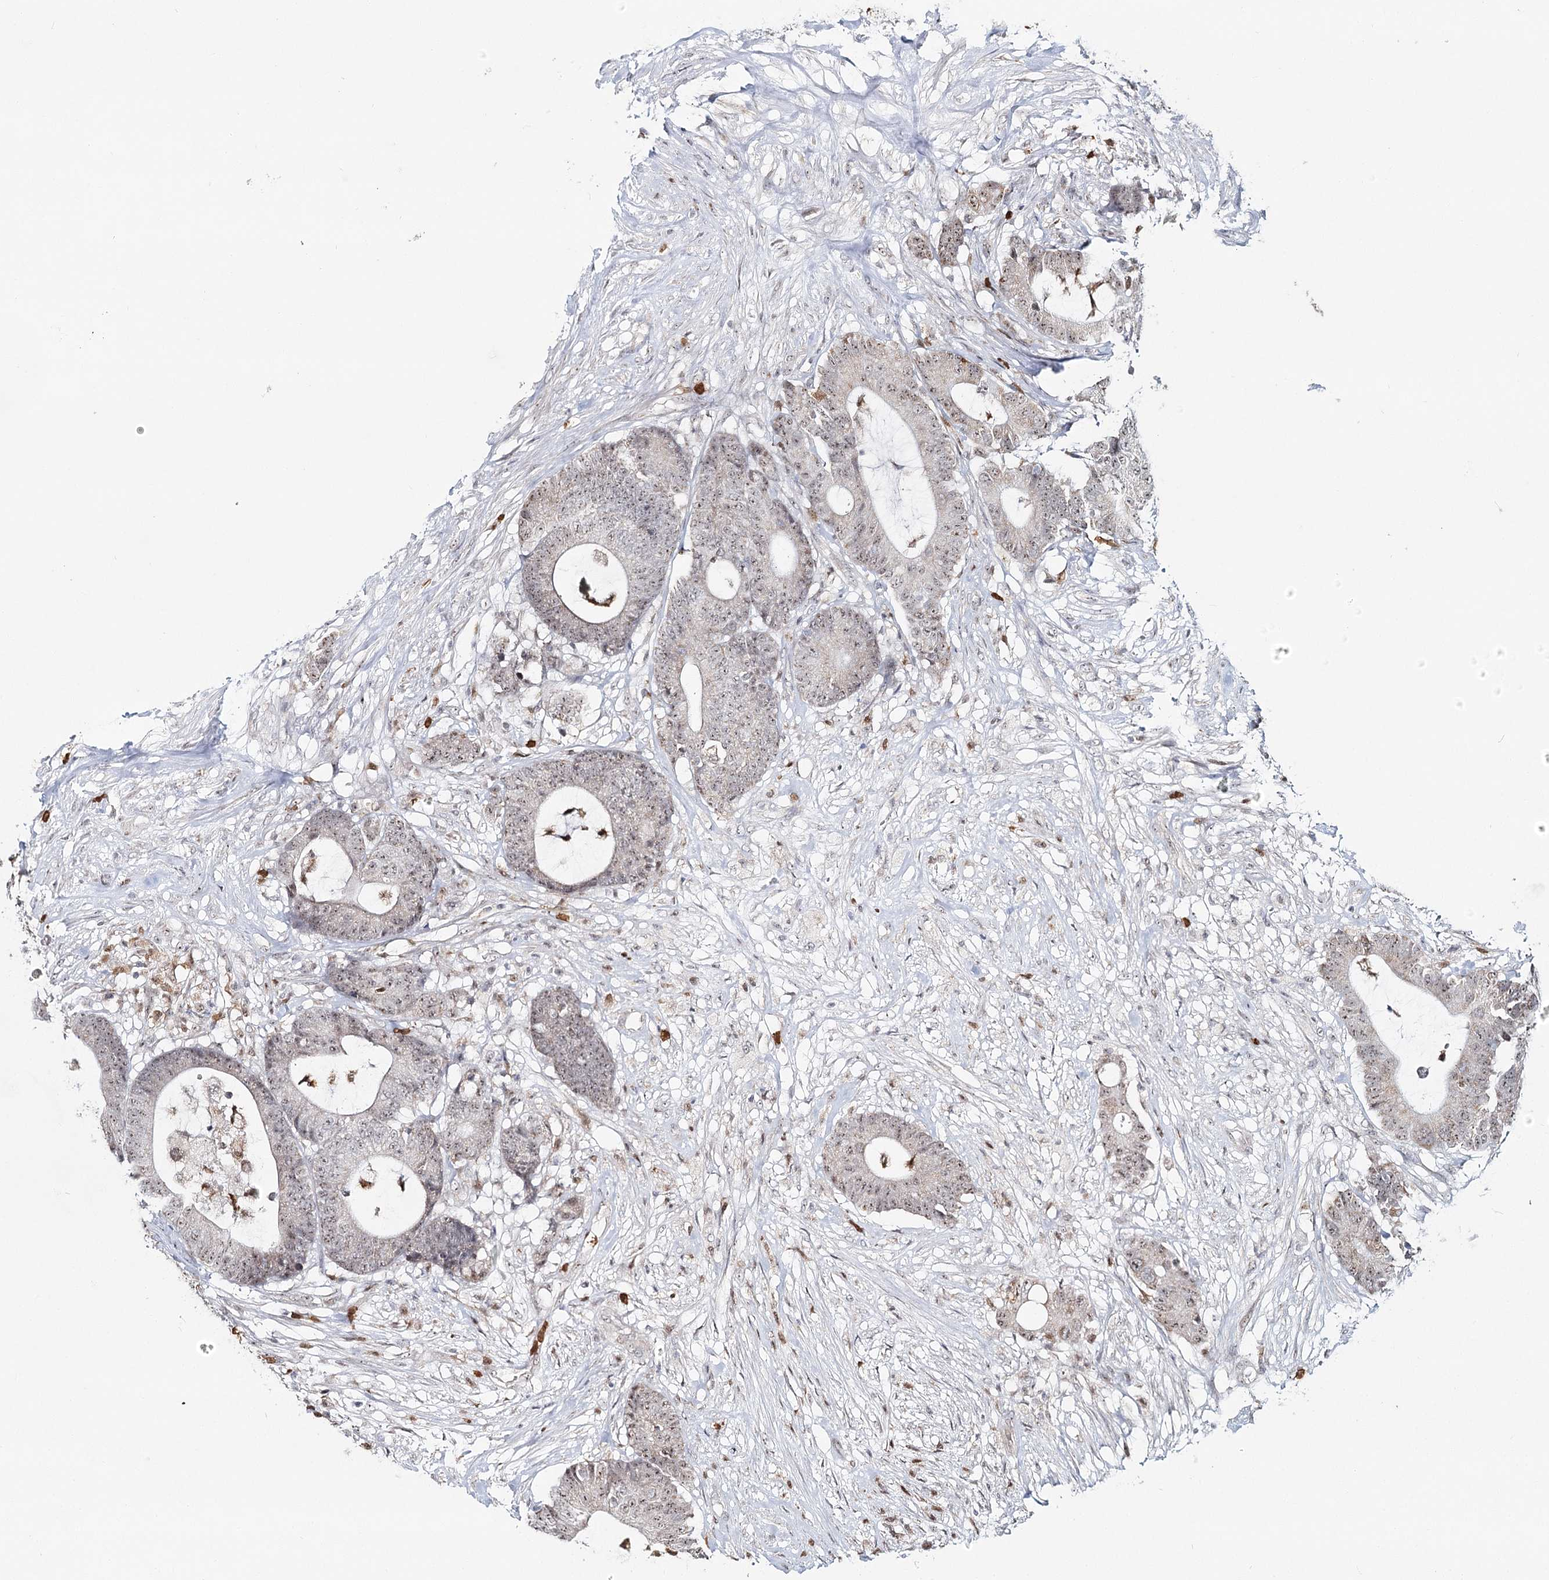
{"staining": {"intensity": "weak", "quantity": "25%-75%", "location": "nuclear"}, "tissue": "colorectal cancer", "cell_type": "Tumor cells", "image_type": "cancer", "snomed": [{"axis": "morphology", "description": "Adenocarcinoma, NOS"}, {"axis": "topography", "description": "Colon"}], "caption": "Immunohistochemistry staining of colorectal cancer, which exhibits low levels of weak nuclear positivity in approximately 25%-75% of tumor cells indicating weak nuclear protein staining. The staining was performed using DAB (3,3'-diaminobenzidine) (brown) for protein detection and nuclei were counterstained in hematoxylin (blue).", "gene": "ATAD1", "patient": {"sex": "female", "age": 84}}